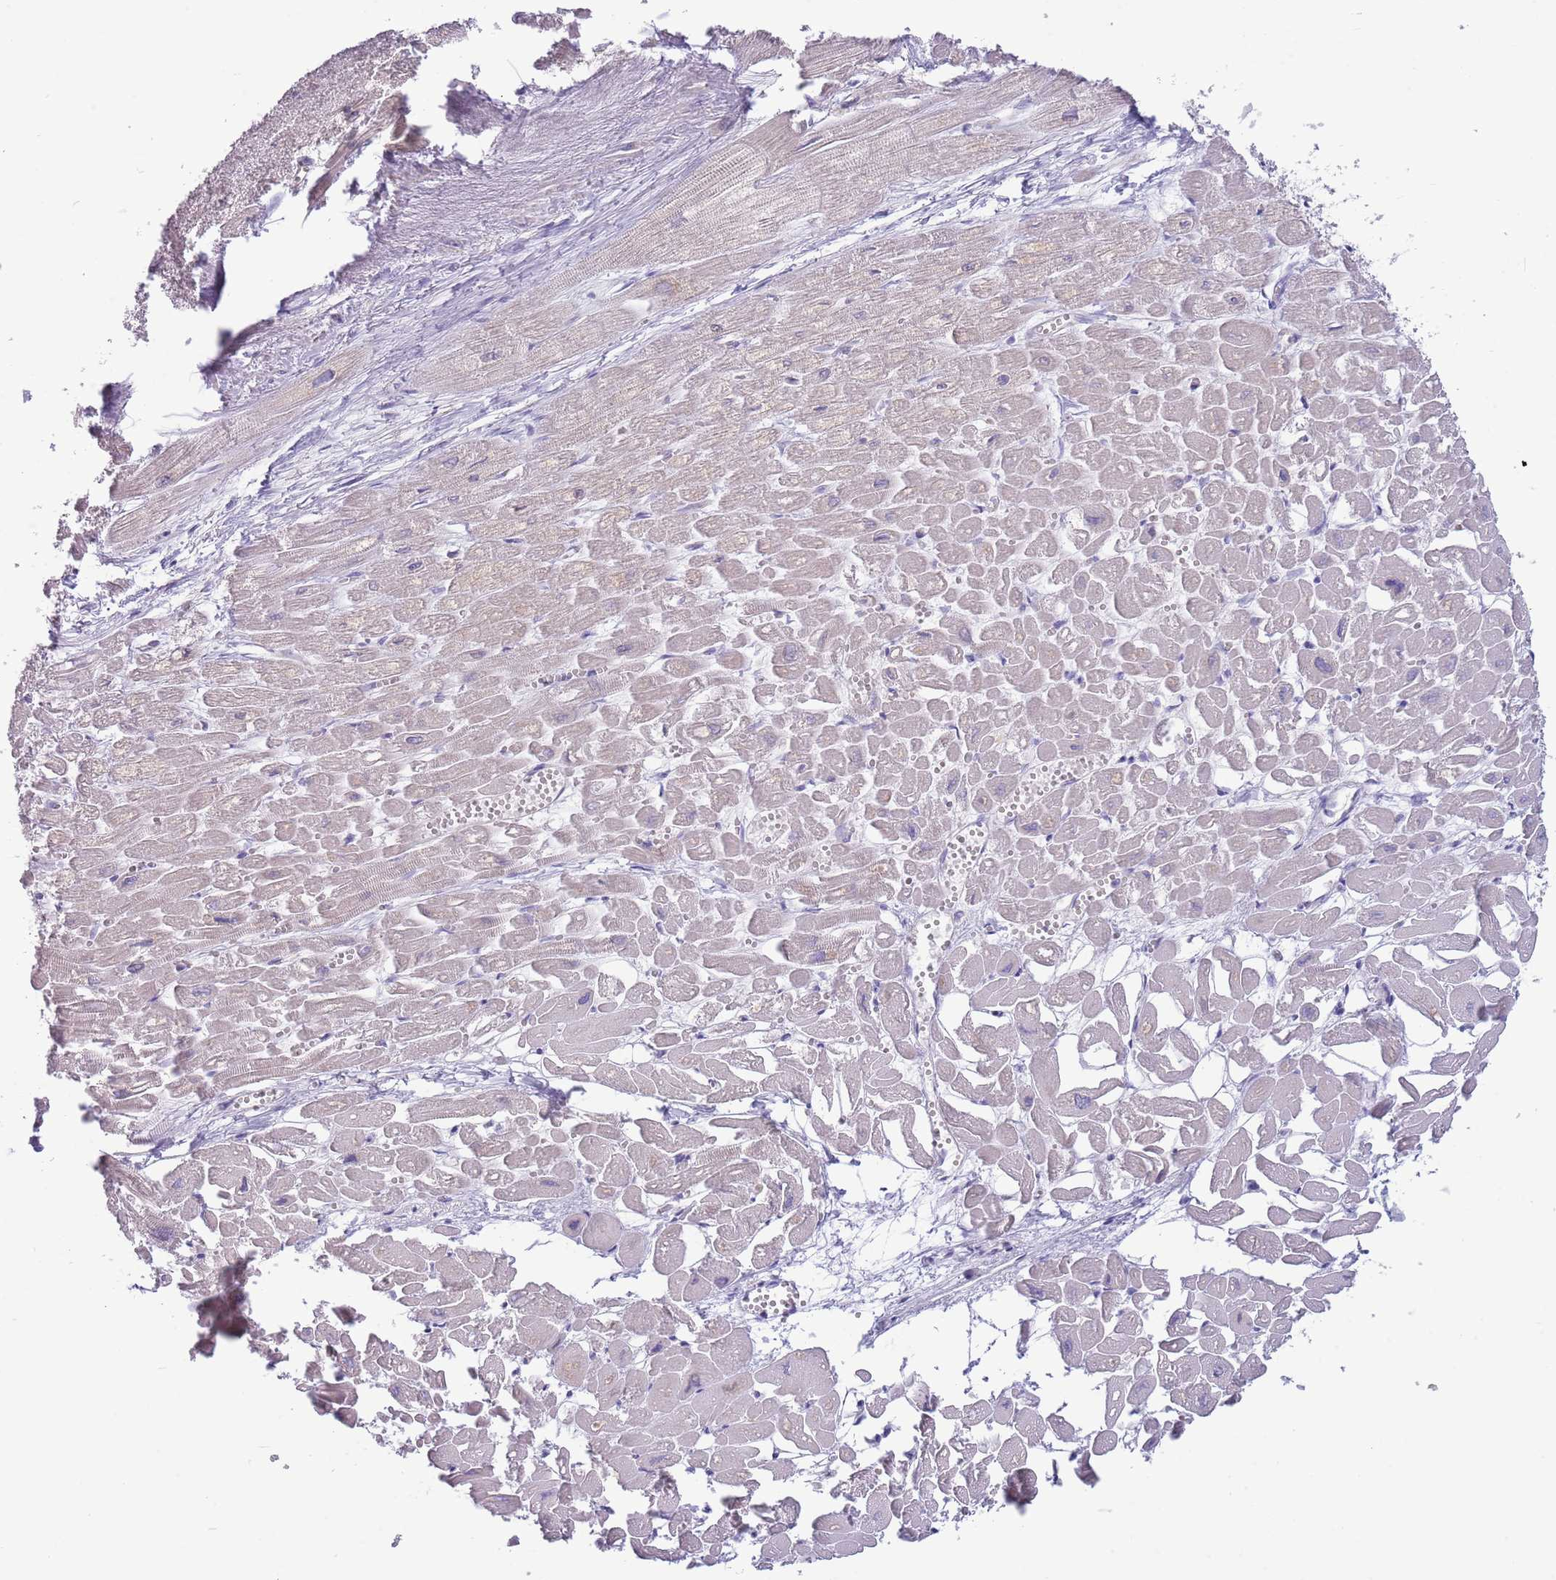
{"staining": {"intensity": "weak", "quantity": "25%-75%", "location": "cytoplasmic/membranous"}, "tissue": "heart muscle", "cell_type": "Cardiomyocytes", "image_type": "normal", "snomed": [{"axis": "morphology", "description": "Normal tissue, NOS"}, {"axis": "topography", "description": "Heart"}], "caption": "A low amount of weak cytoplasmic/membranous positivity is seen in approximately 25%-75% of cardiomyocytes in benign heart muscle. (DAB (3,3'-diaminobenzidine) IHC, brown staining for protein, blue staining for nuclei).", "gene": "DDHD1", "patient": {"sex": "male", "age": 54}}